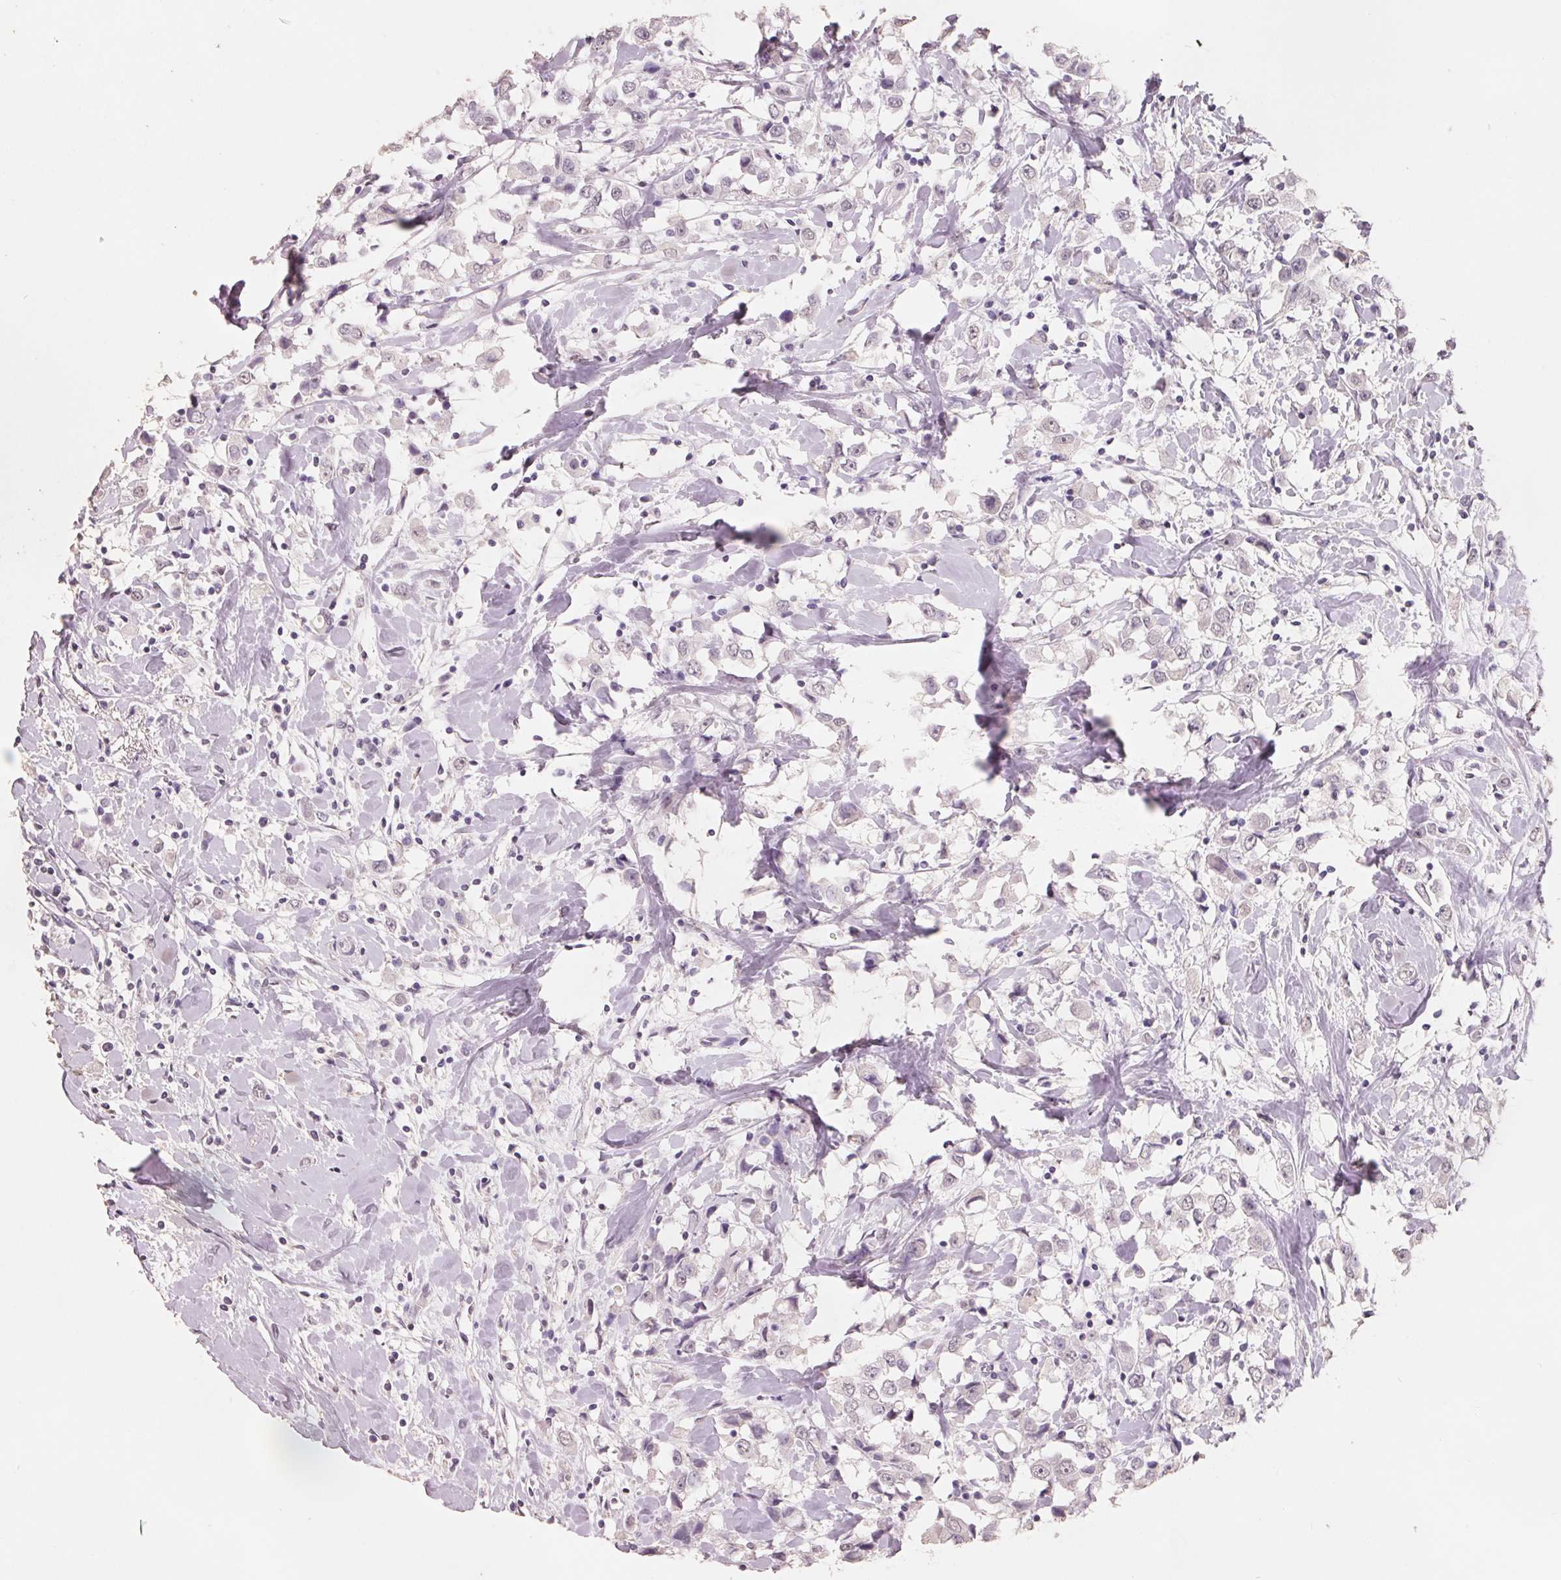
{"staining": {"intensity": "negative", "quantity": "none", "location": "none"}, "tissue": "breast cancer", "cell_type": "Tumor cells", "image_type": "cancer", "snomed": [{"axis": "morphology", "description": "Duct carcinoma"}, {"axis": "topography", "description": "Breast"}], "caption": "Immunohistochemistry (IHC) micrograph of human breast cancer (invasive ductal carcinoma) stained for a protein (brown), which displays no positivity in tumor cells. Brightfield microscopy of IHC stained with DAB (brown) and hematoxylin (blue), captured at high magnification.", "gene": "FTCD", "patient": {"sex": "female", "age": 61}}